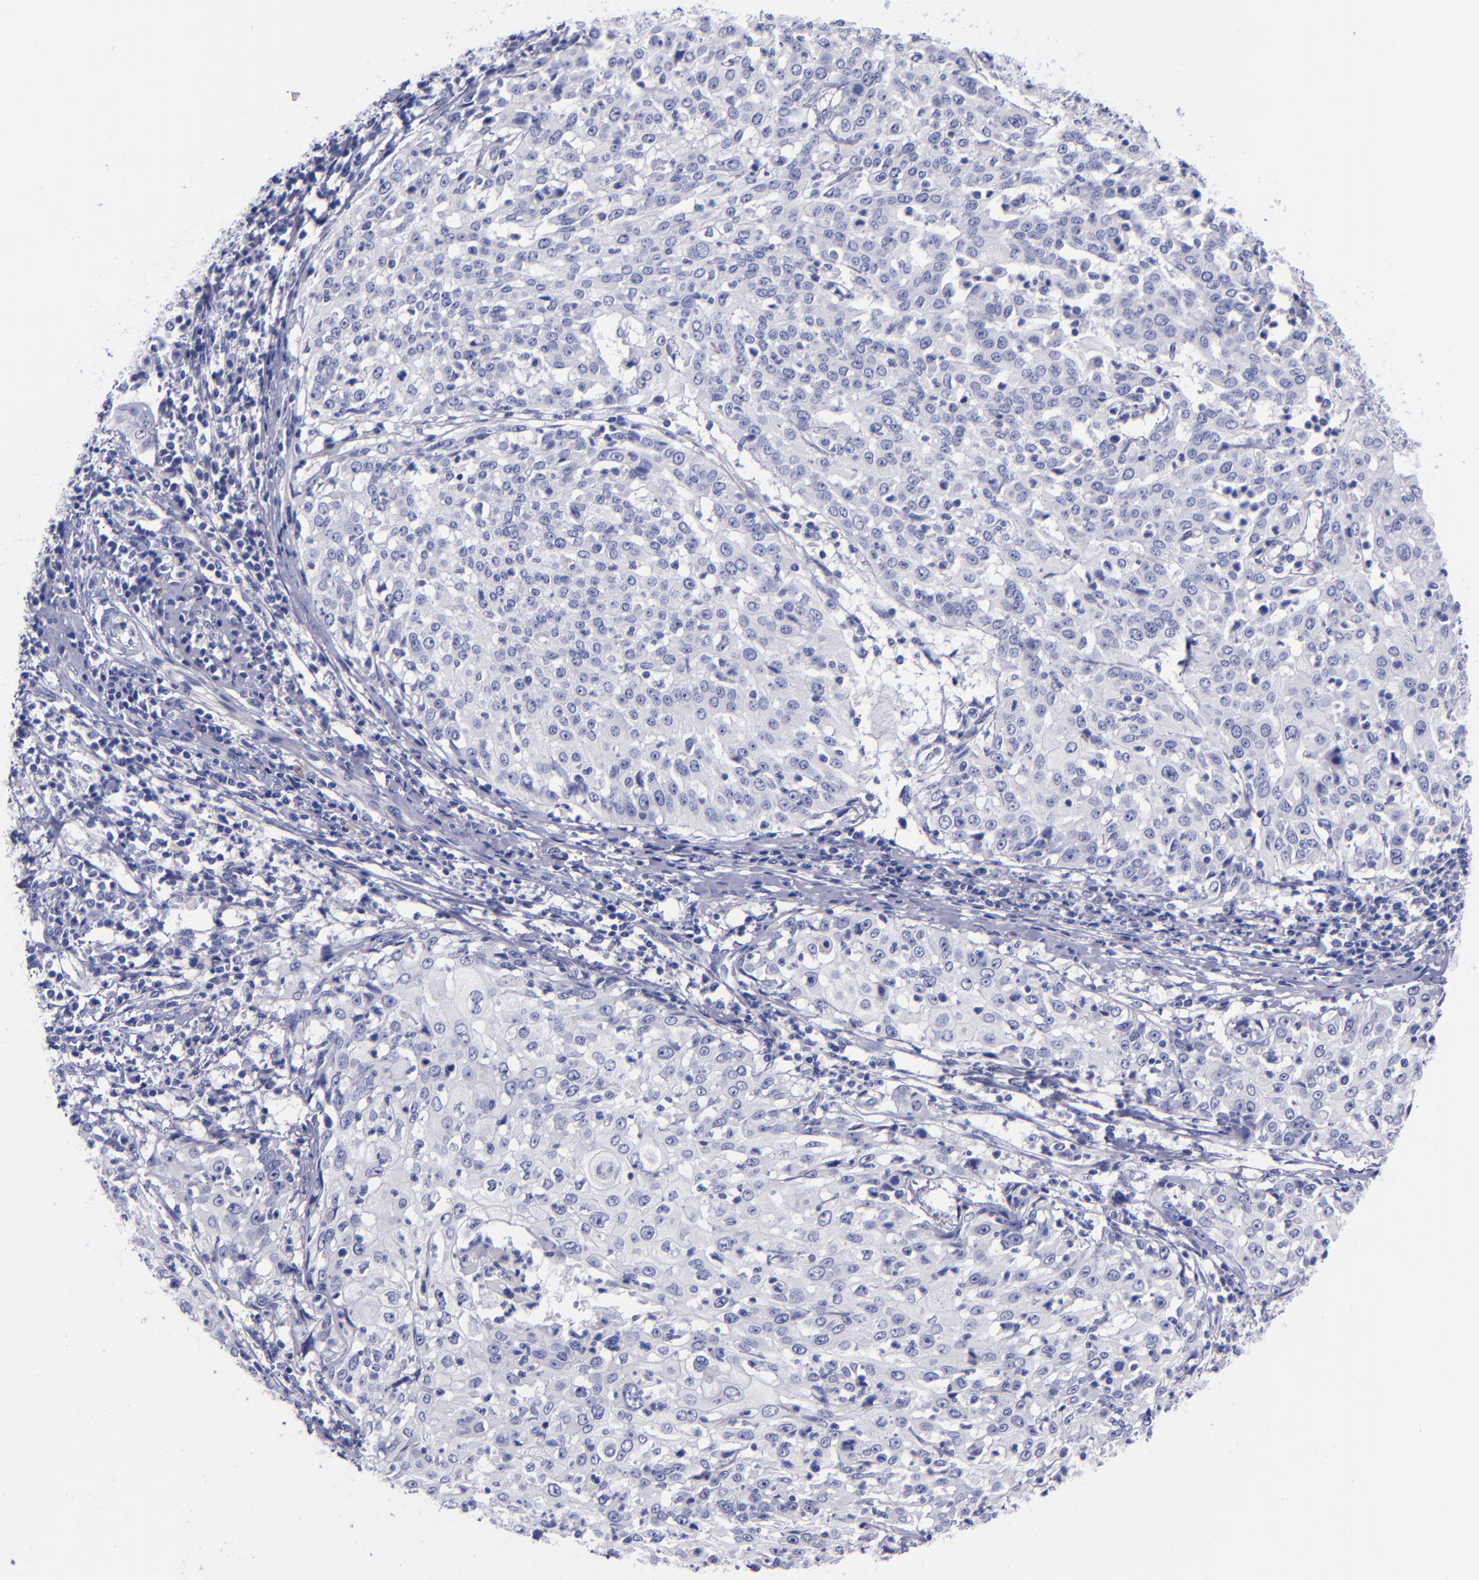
{"staining": {"intensity": "negative", "quantity": "none", "location": "none"}, "tissue": "cervical cancer", "cell_type": "Tumor cells", "image_type": "cancer", "snomed": [{"axis": "morphology", "description": "Squamous cell carcinoma, NOS"}, {"axis": "topography", "description": "Cervix"}], "caption": "DAB (3,3'-diaminobenzidine) immunohistochemical staining of human cervical cancer (squamous cell carcinoma) exhibits no significant staining in tumor cells.", "gene": "SV2A", "patient": {"sex": "female", "age": 39}}